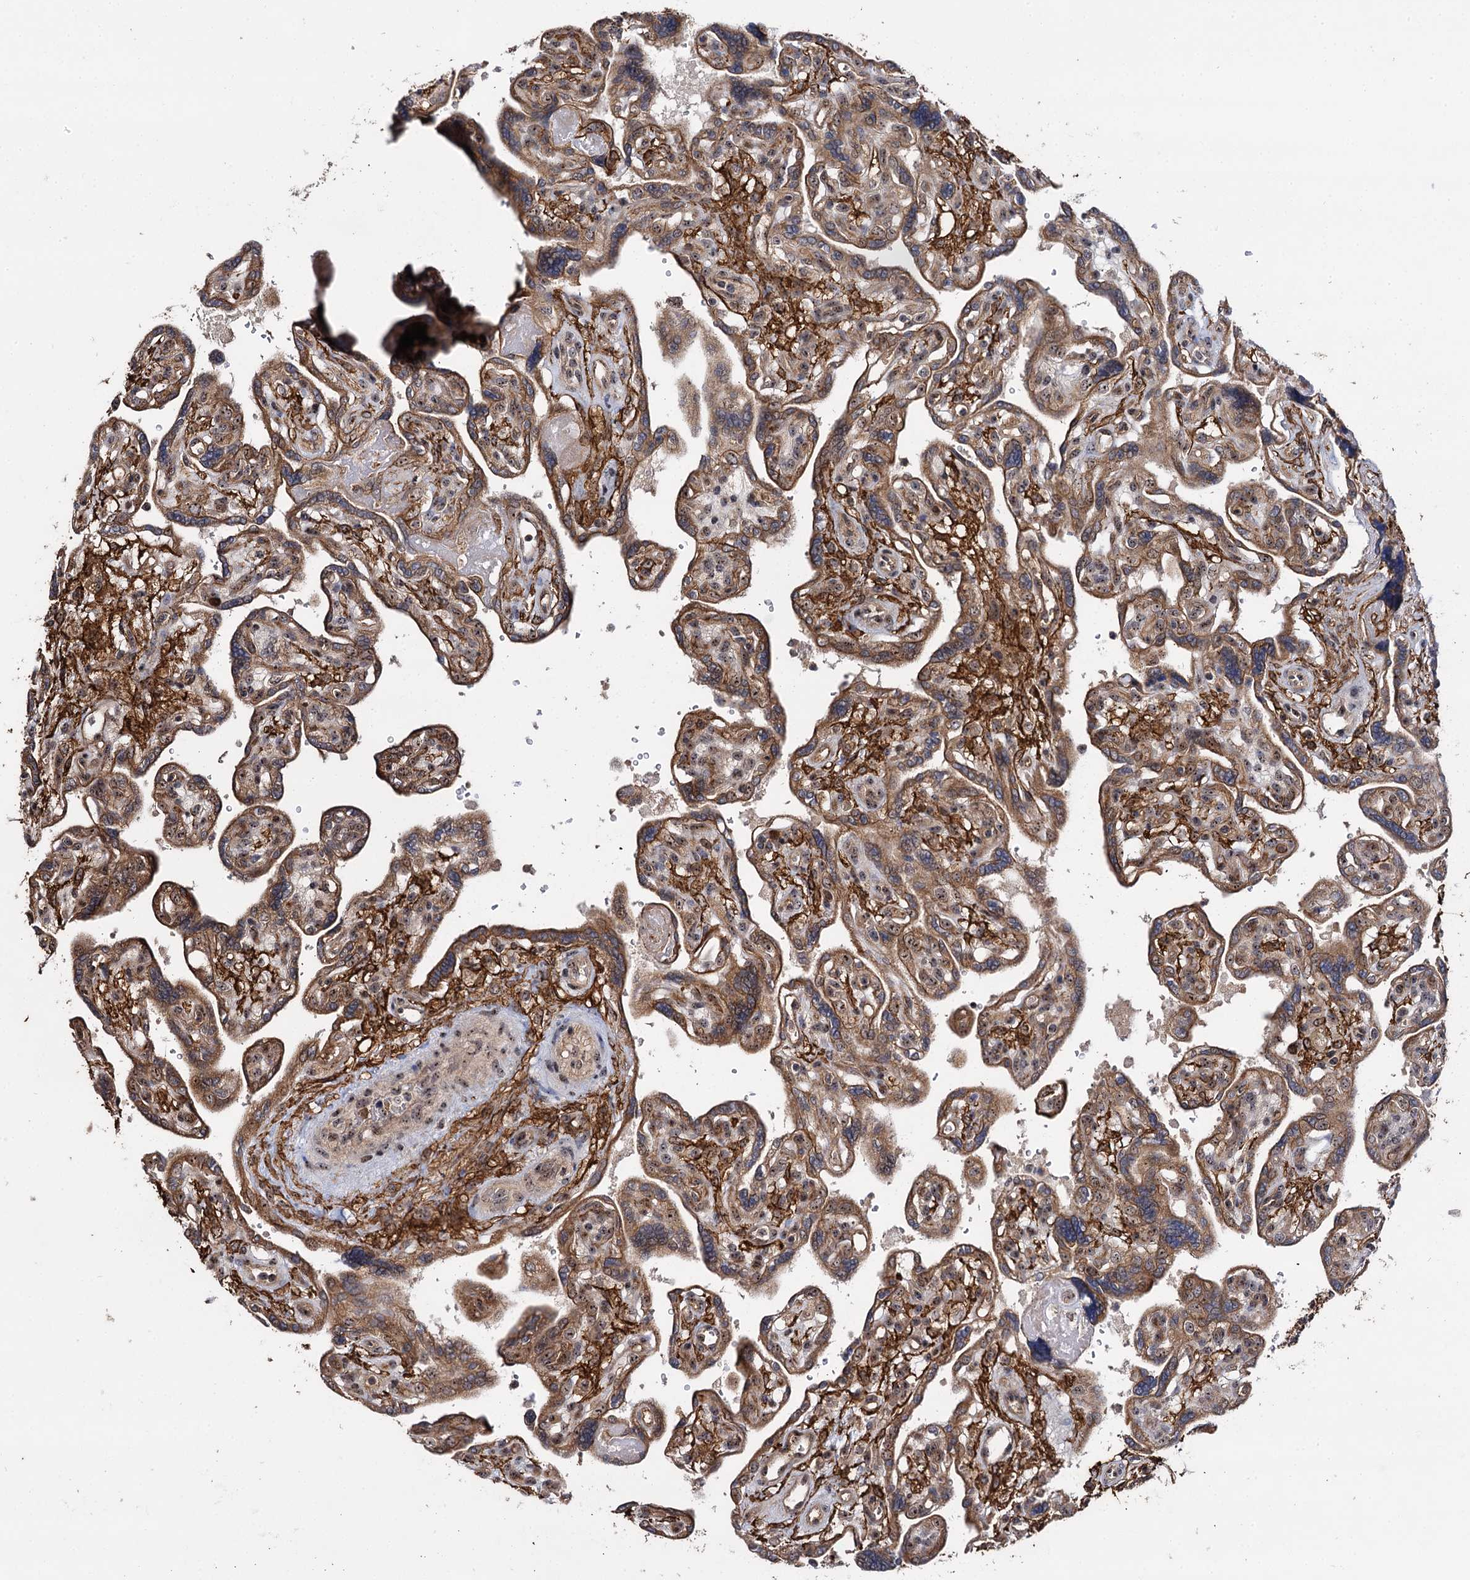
{"staining": {"intensity": "moderate", "quantity": ">75%", "location": "cytoplasmic/membranous"}, "tissue": "placenta", "cell_type": "Trophoblastic cells", "image_type": "normal", "snomed": [{"axis": "morphology", "description": "Normal tissue, NOS"}, {"axis": "topography", "description": "Placenta"}], "caption": "Immunohistochemistry (DAB) staining of benign human placenta exhibits moderate cytoplasmic/membranous protein expression in approximately >75% of trophoblastic cells. The protein of interest is stained brown, and the nuclei are stained in blue (DAB IHC with brightfield microscopy, high magnification).", "gene": "SUPT20H", "patient": {"sex": "female", "age": 39}}